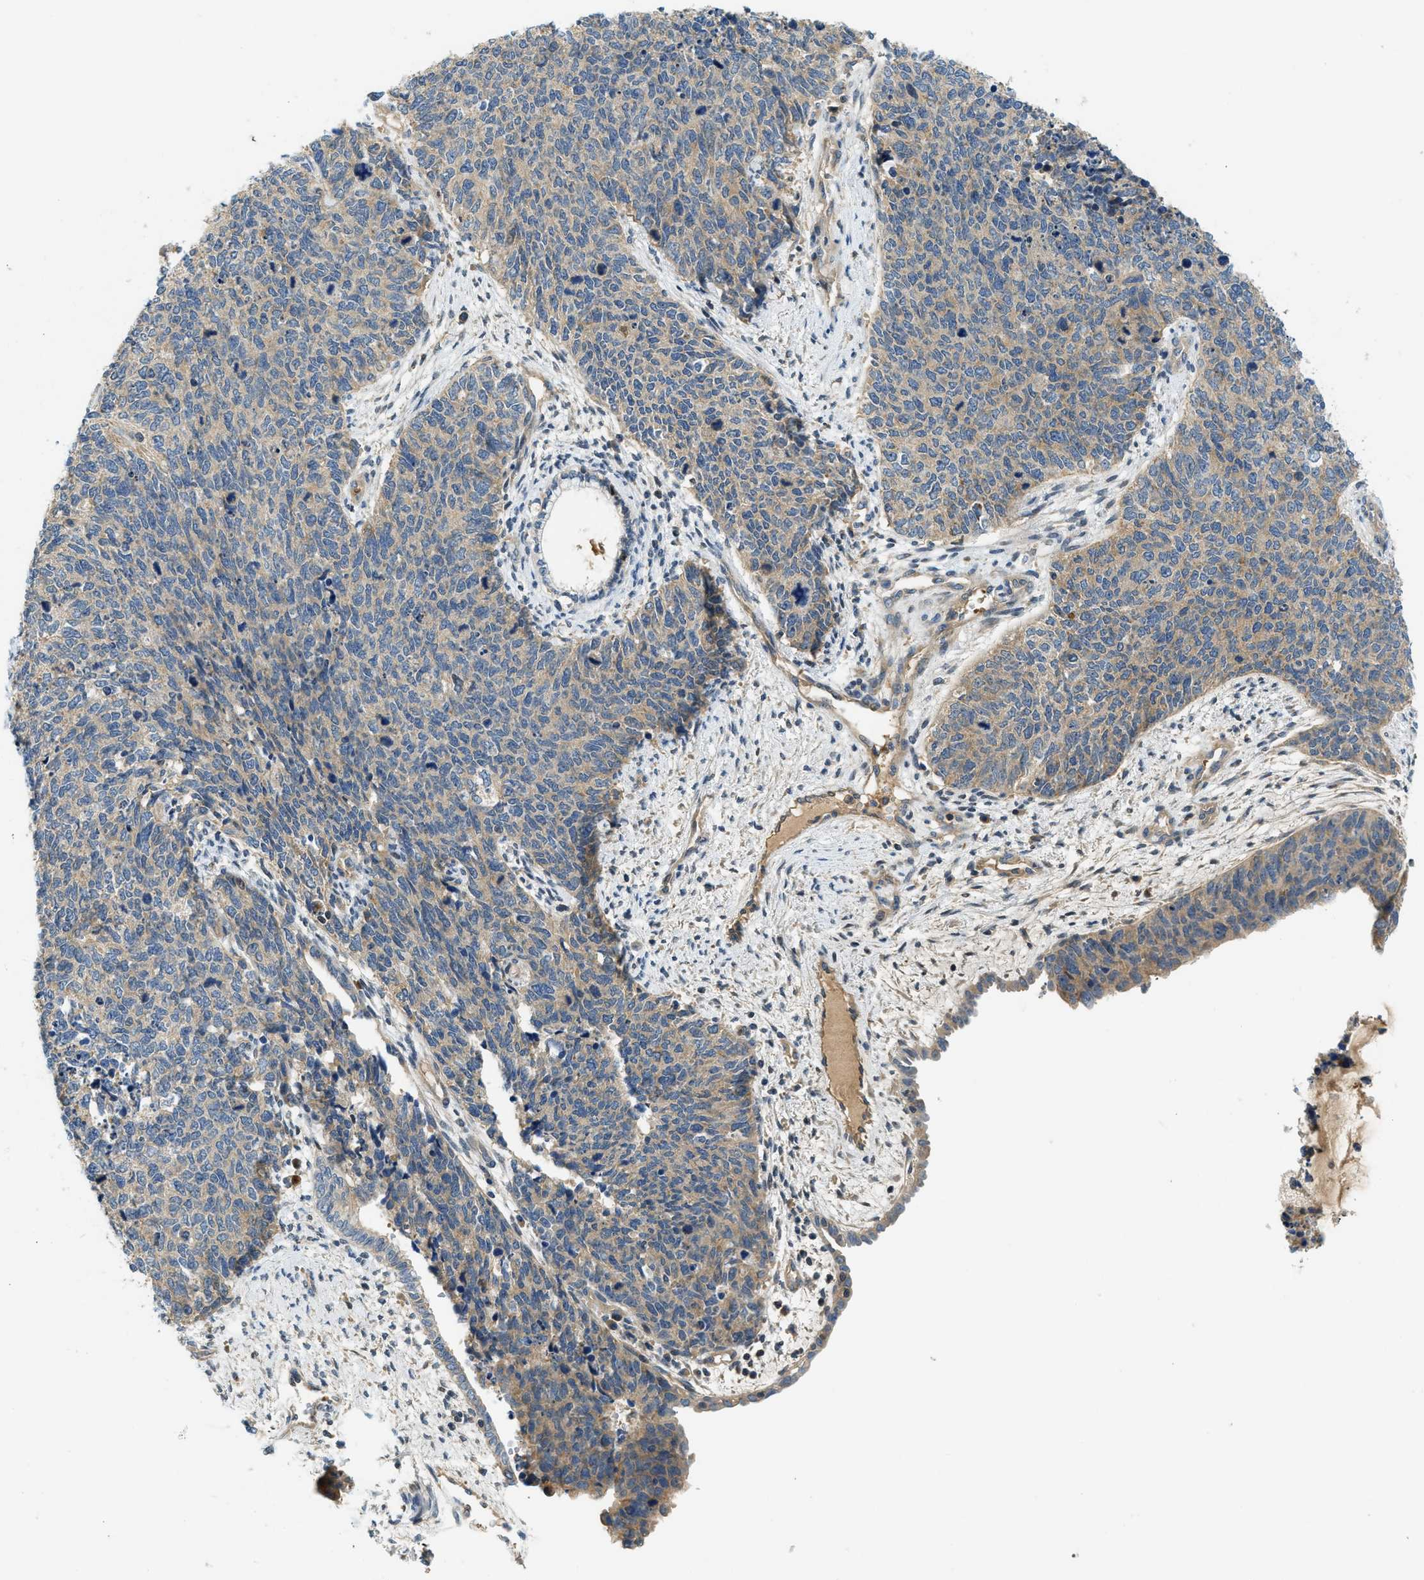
{"staining": {"intensity": "weak", "quantity": "25%-75%", "location": "cytoplasmic/membranous"}, "tissue": "cervical cancer", "cell_type": "Tumor cells", "image_type": "cancer", "snomed": [{"axis": "morphology", "description": "Squamous cell carcinoma, NOS"}, {"axis": "topography", "description": "Cervix"}], "caption": "Cervical cancer (squamous cell carcinoma) stained for a protein shows weak cytoplasmic/membranous positivity in tumor cells.", "gene": "KCNK1", "patient": {"sex": "female", "age": 63}}